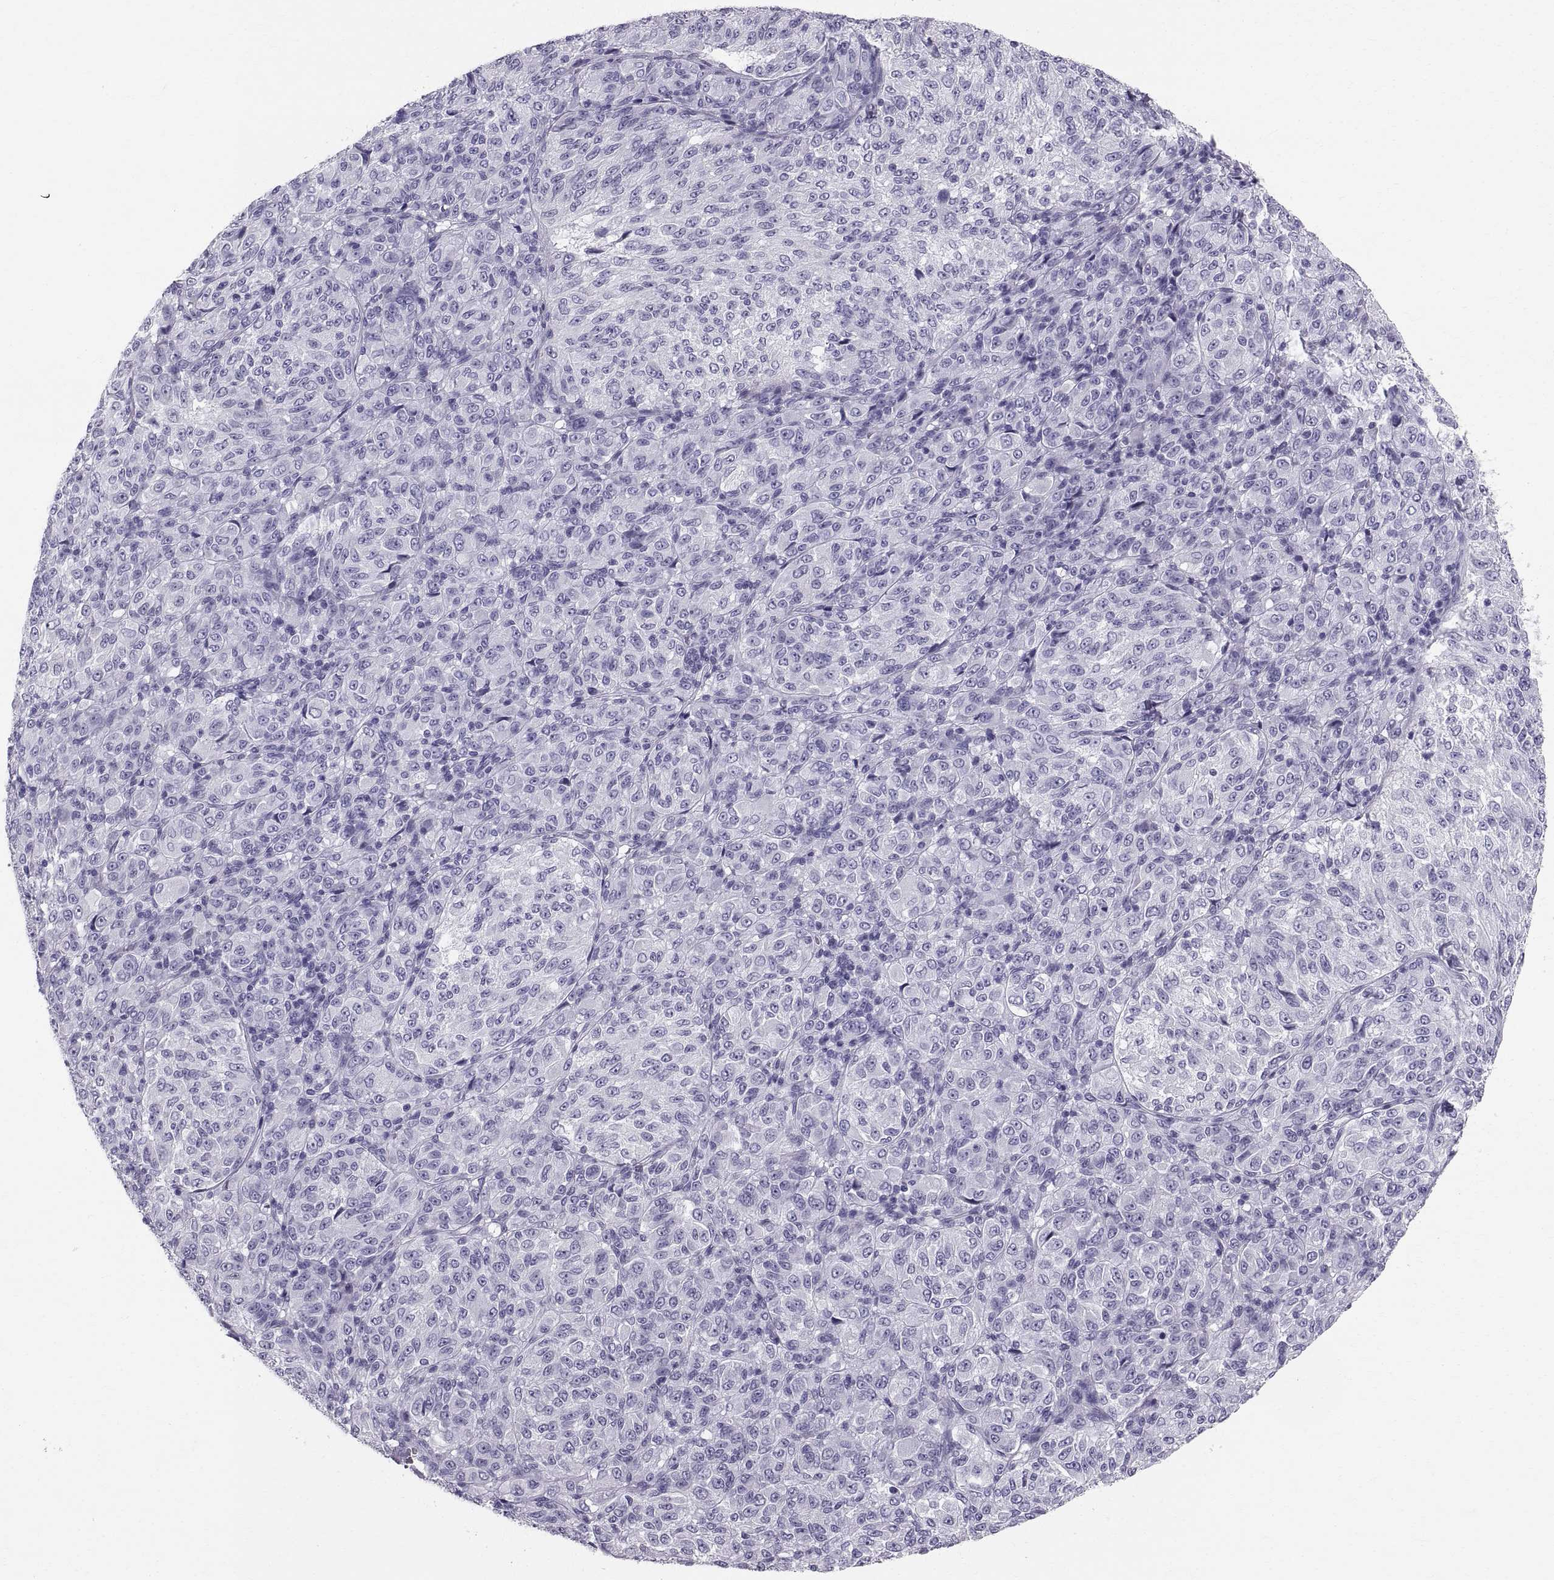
{"staining": {"intensity": "negative", "quantity": "none", "location": "none"}, "tissue": "melanoma", "cell_type": "Tumor cells", "image_type": "cancer", "snomed": [{"axis": "morphology", "description": "Malignant melanoma, Metastatic site"}, {"axis": "topography", "description": "Brain"}], "caption": "Tumor cells are negative for brown protein staining in malignant melanoma (metastatic site). (DAB immunohistochemistry (IHC) with hematoxylin counter stain).", "gene": "SLC22A6", "patient": {"sex": "female", "age": 56}}